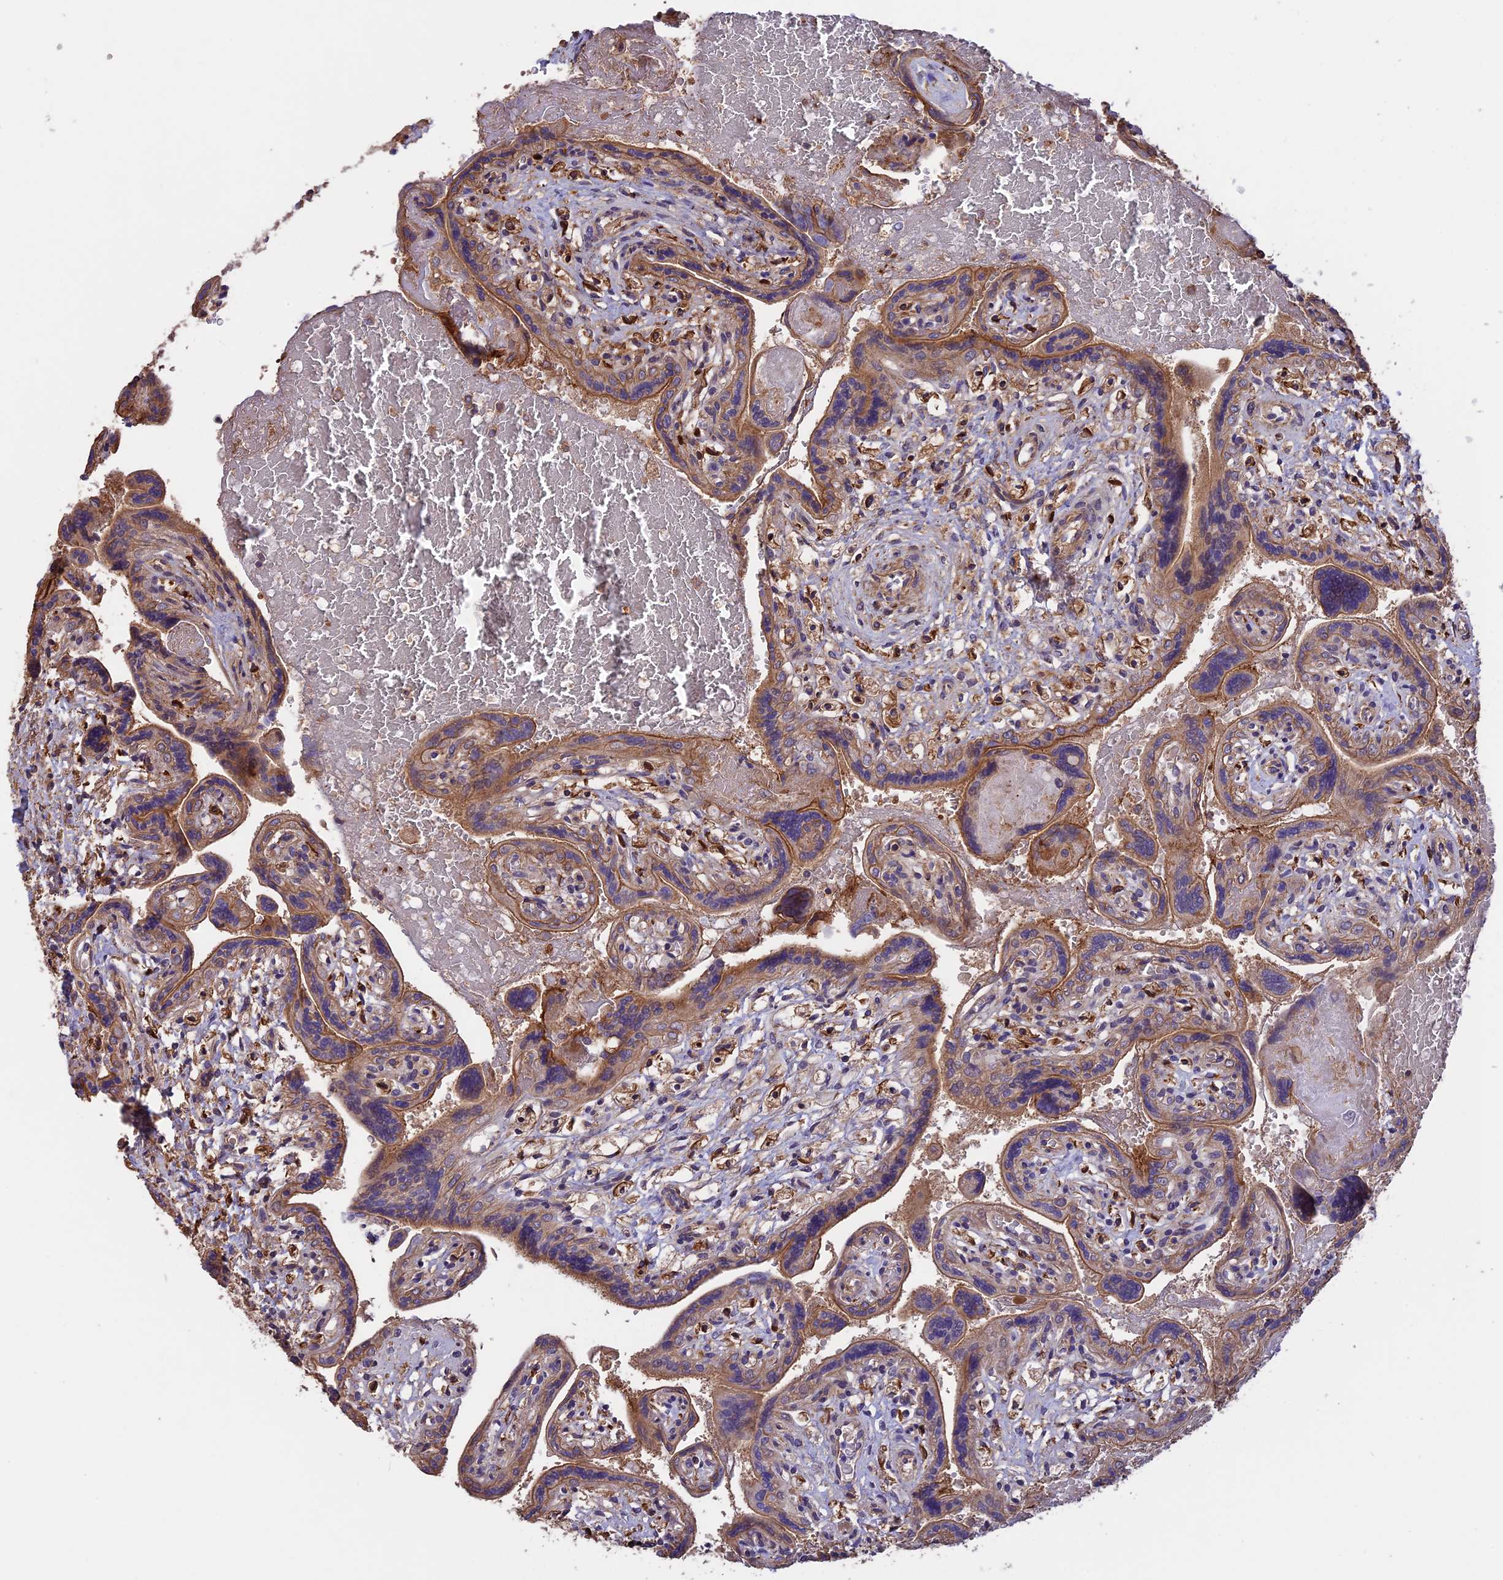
{"staining": {"intensity": "moderate", "quantity": ">75%", "location": "cytoplasmic/membranous"}, "tissue": "placenta", "cell_type": "Trophoblastic cells", "image_type": "normal", "snomed": [{"axis": "morphology", "description": "Normal tissue, NOS"}, {"axis": "topography", "description": "Placenta"}], "caption": "Immunohistochemical staining of normal human placenta reveals >75% levels of moderate cytoplasmic/membranous protein staining in approximately >75% of trophoblastic cells.", "gene": "GAS8", "patient": {"sex": "female", "age": 37}}